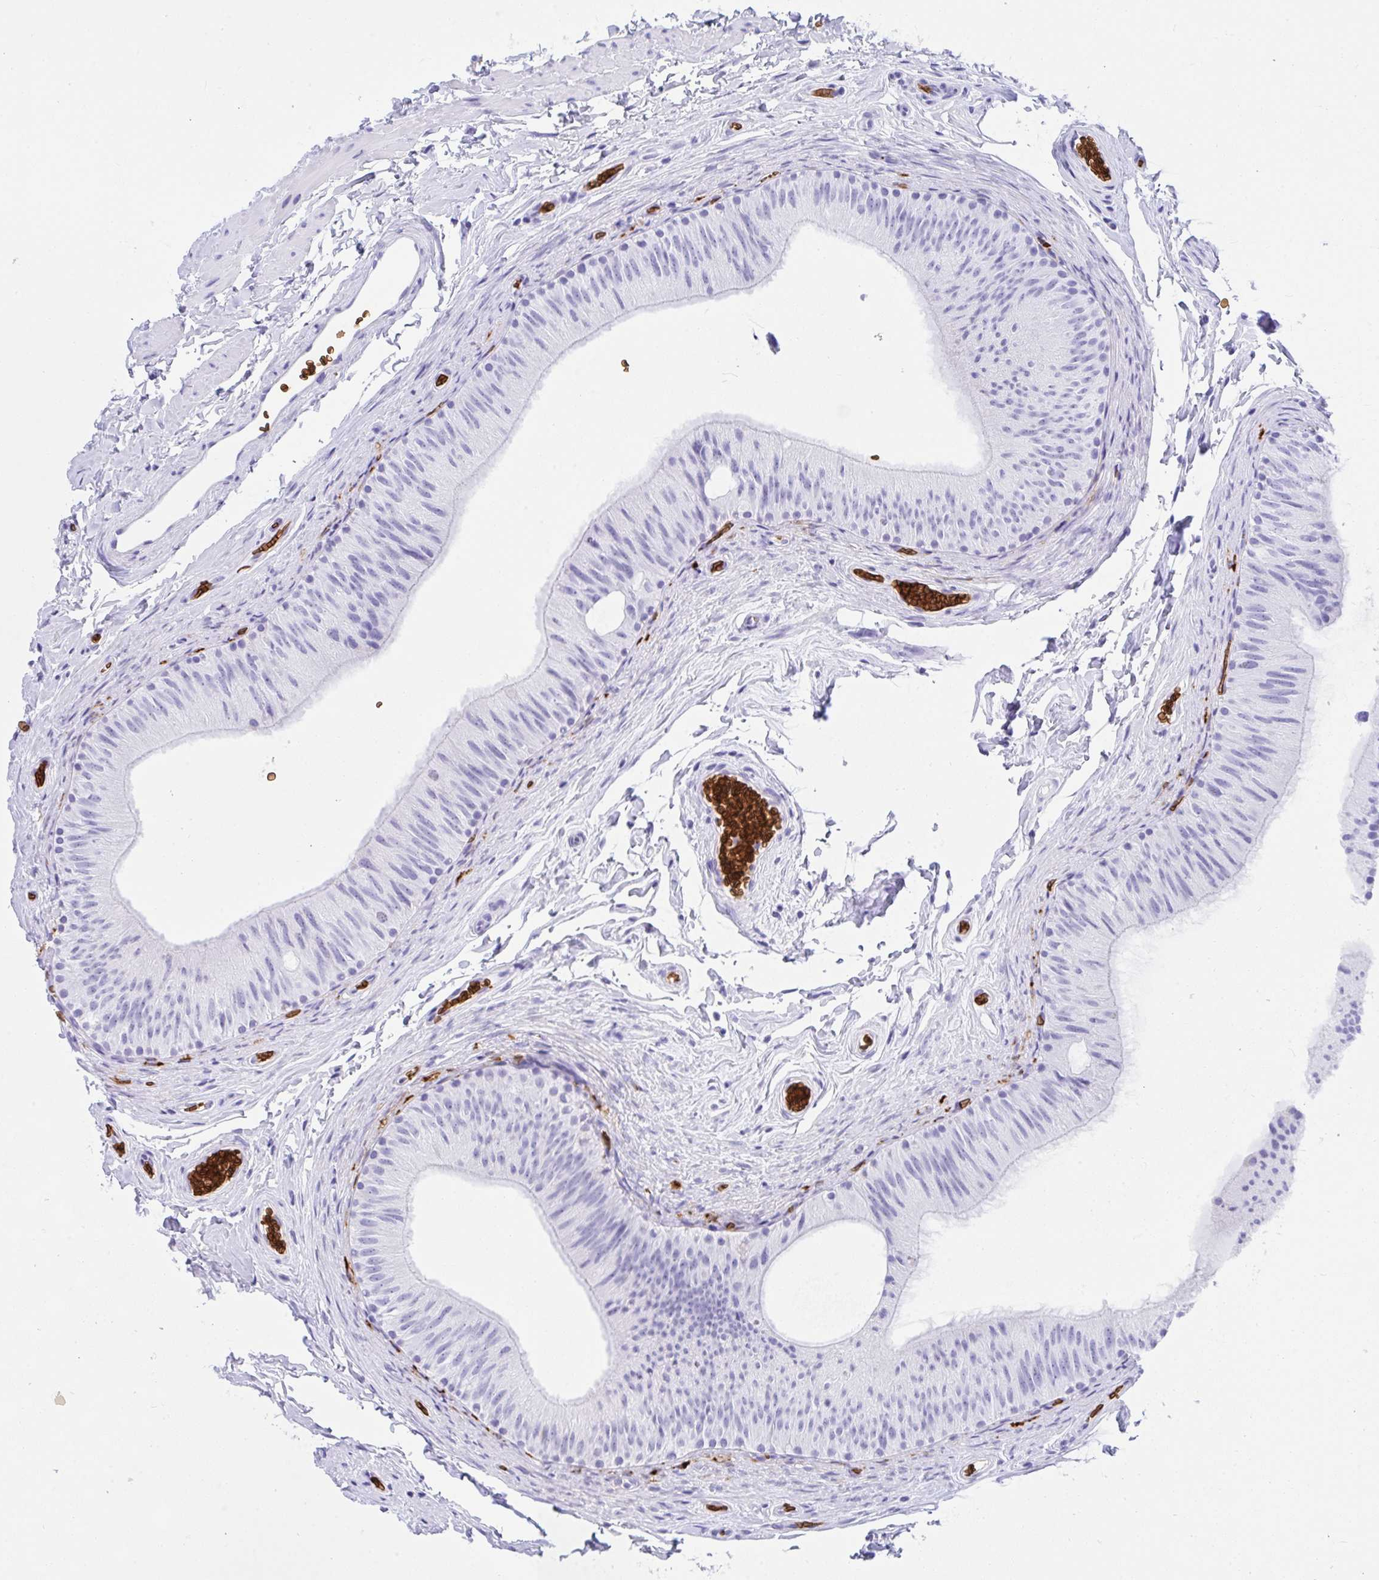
{"staining": {"intensity": "negative", "quantity": "none", "location": "none"}, "tissue": "epididymis", "cell_type": "Glandular cells", "image_type": "normal", "snomed": [{"axis": "morphology", "description": "Normal tissue, NOS"}, {"axis": "topography", "description": "Epididymis, spermatic cord, NOS"}, {"axis": "topography", "description": "Epididymis"}], "caption": "Immunohistochemistry (IHC) of normal epididymis demonstrates no positivity in glandular cells. (DAB immunohistochemistry (IHC), high magnification).", "gene": "ANK1", "patient": {"sex": "male", "age": 31}}